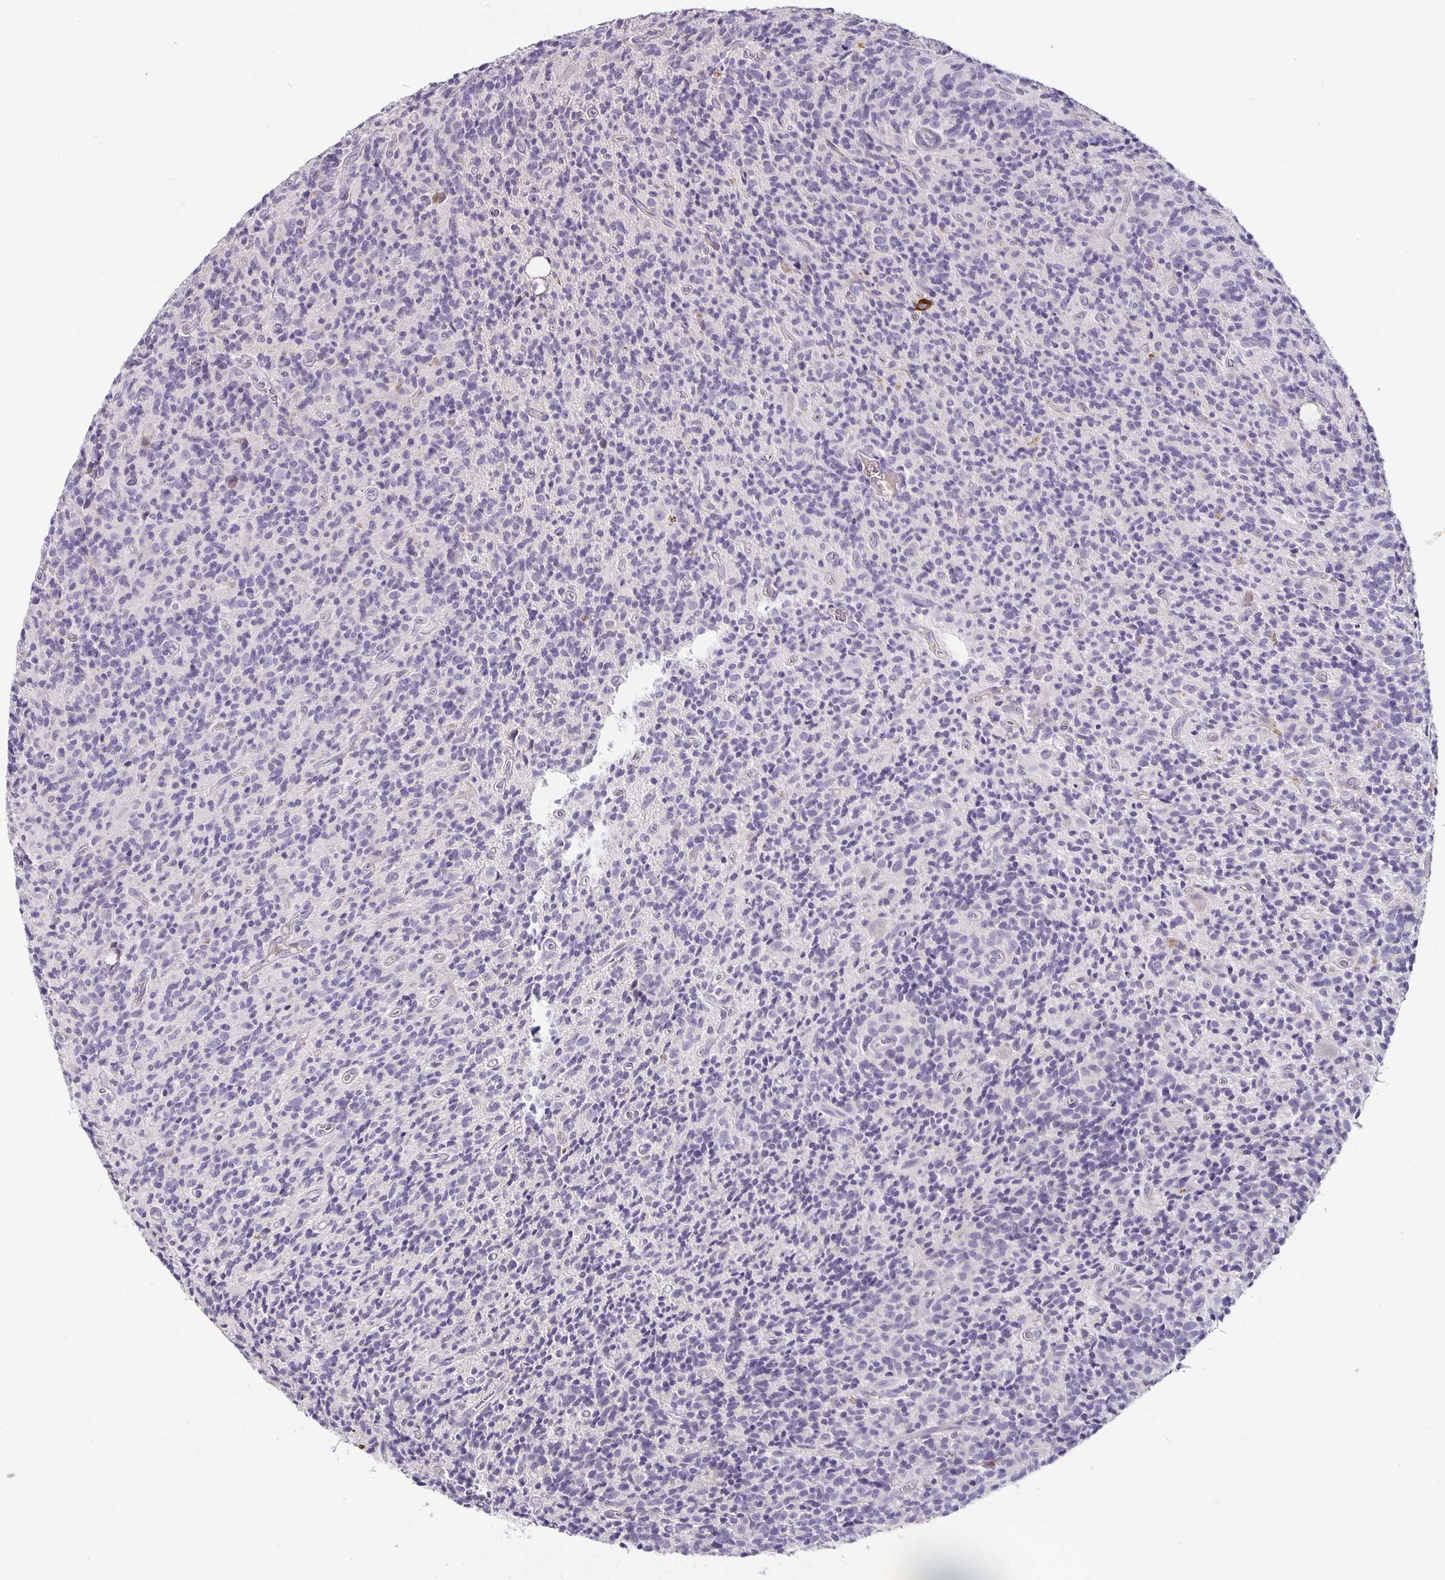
{"staining": {"intensity": "negative", "quantity": "none", "location": "none"}, "tissue": "glioma", "cell_type": "Tumor cells", "image_type": "cancer", "snomed": [{"axis": "morphology", "description": "Glioma, malignant, High grade"}, {"axis": "topography", "description": "Brain"}], "caption": "High magnification brightfield microscopy of malignant glioma (high-grade) stained with DAB (3,3'-diaminobenzidine) (brown) and counterstained with hematoxylin (blue): tumor cells show no significant expression. (DAB (3,3'-diaminobenzidine) immunohistochemistry with hematoxylin counter stain).", "gene": "CA12", "patient": {"sex": "male", "age": 76}}